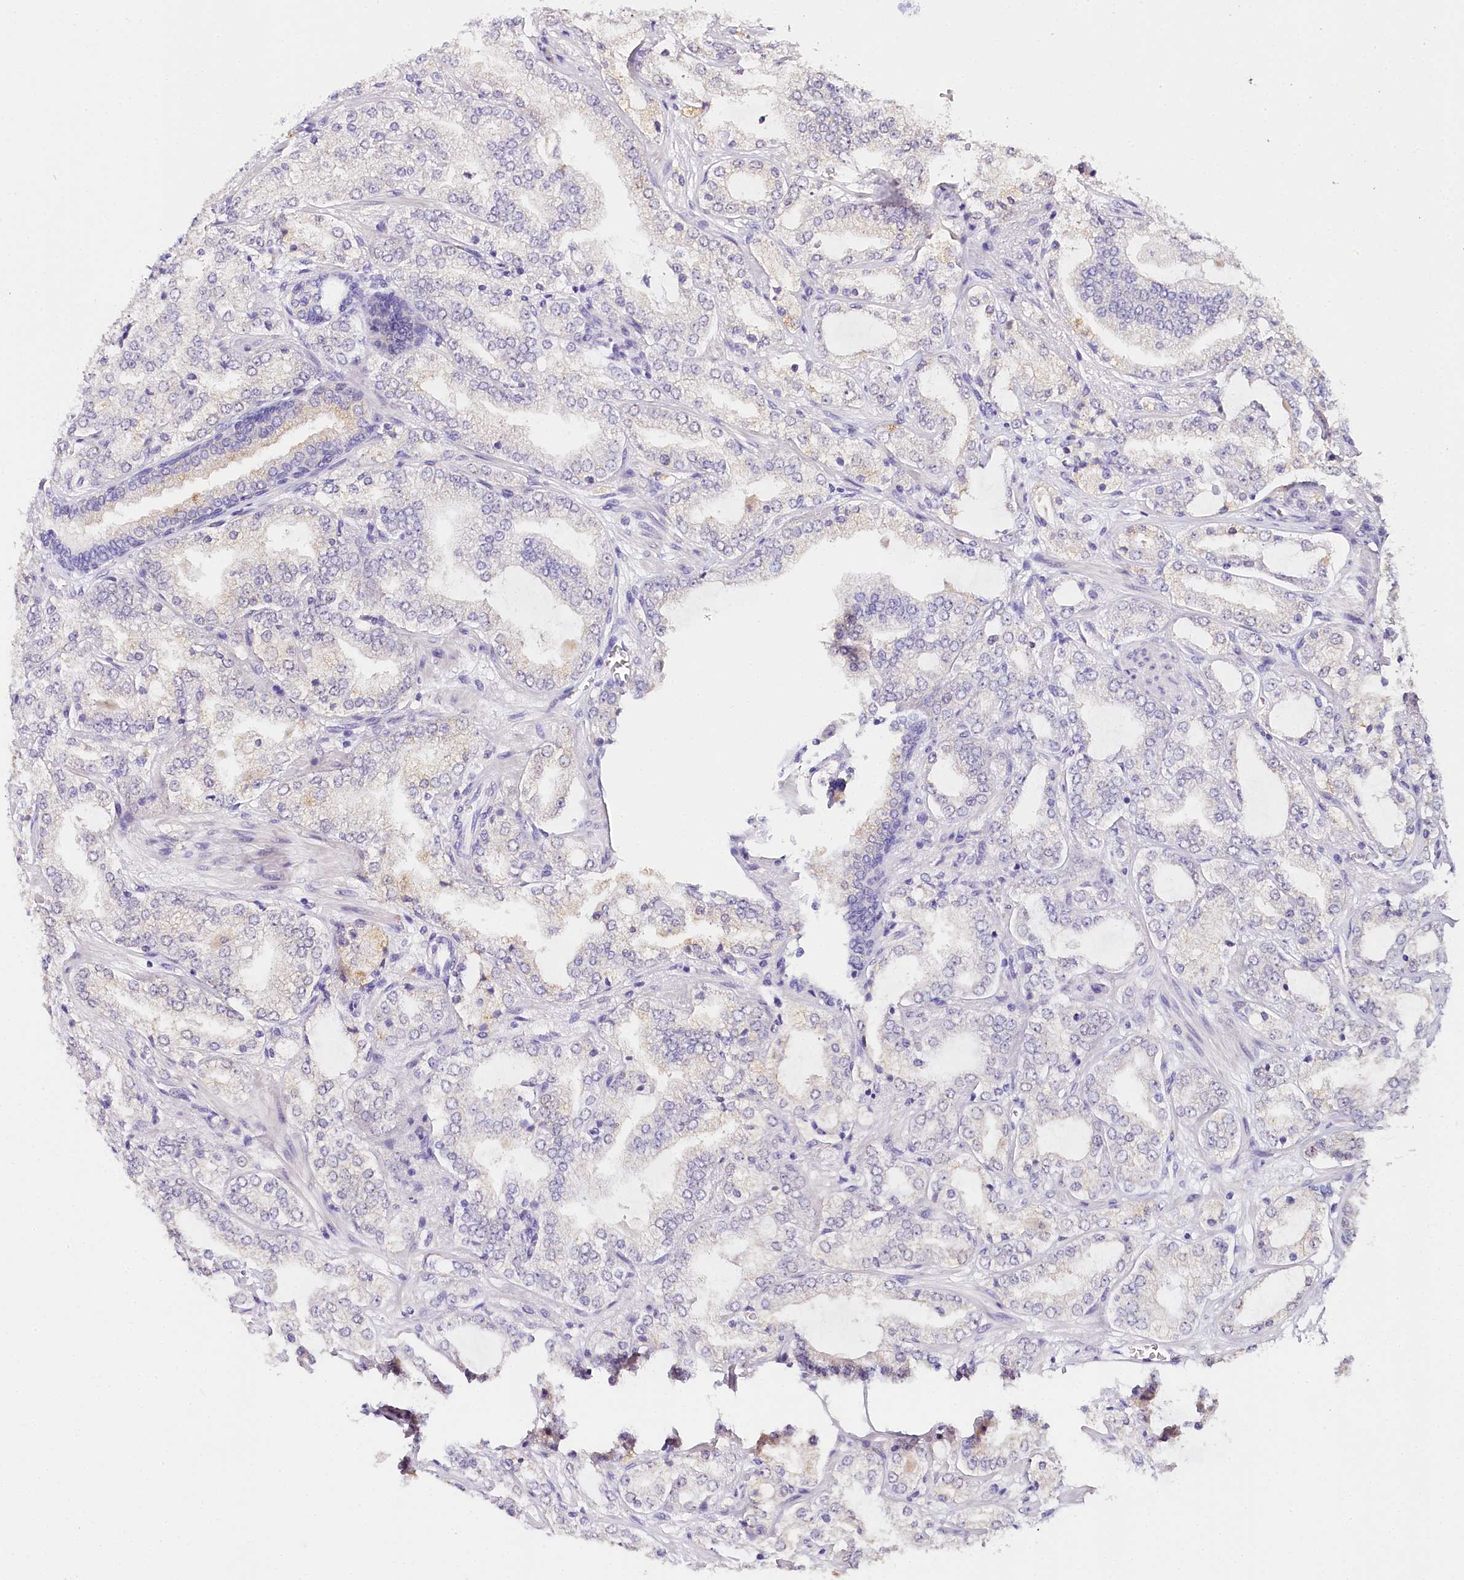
{"staining": {"intensity": "negative", "quantity": "none", "location": "none"}, "tissue": "prostate cancer", "cell_type": "Tumor cells", "image_type": "cancer", "snomed": [{"axis": "morphology", "description": "Adenocarcinoma, High grade"}, {"axis": "topography", "description": "Prostate"}], "caption": "This is an immunohistochemistry image of human adenocarcinoma (high-grade) (prostate). There is no expression in tumor cells.", "gene": "TP53", "patient": {"sex": "male", "age": 64}}